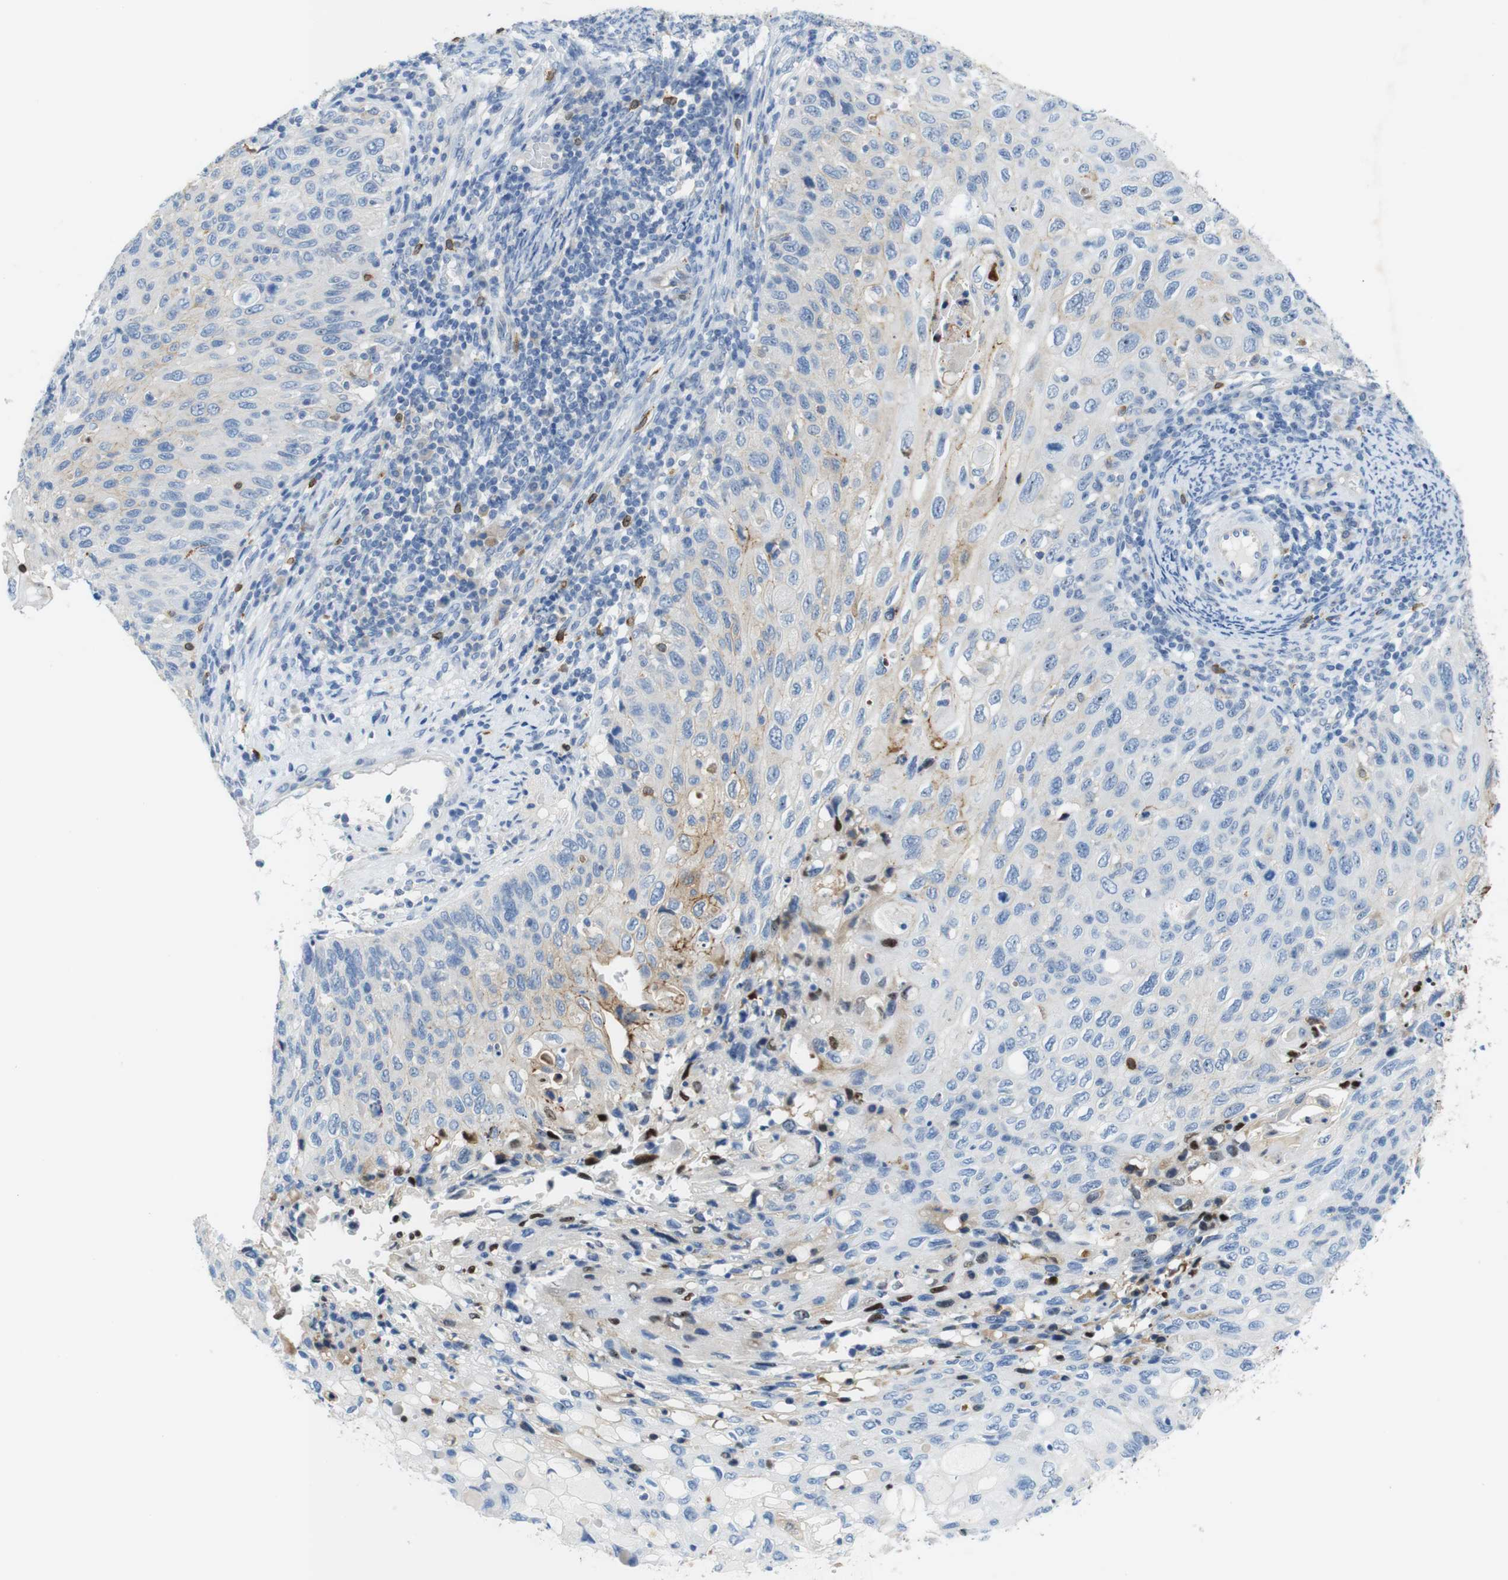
{"staining": {"intensity": "negative", "quantity": "none", "location": "none"}, "tissue": "cervical cancer", "cell_type": "Tumor cells", "image_type": "cancer", "snomed": [{"axis": "morphology", "description": "Squamous cell carcinoma, NOS"}, {"axis": "topography", "description": "Cervix"}], "caption": "Cervical cancer stained for a protein using immunohistochemistry displays no positivity tumor cells.", "gene": "TJP3", "patient": {"sex": "female", "age": 70}}